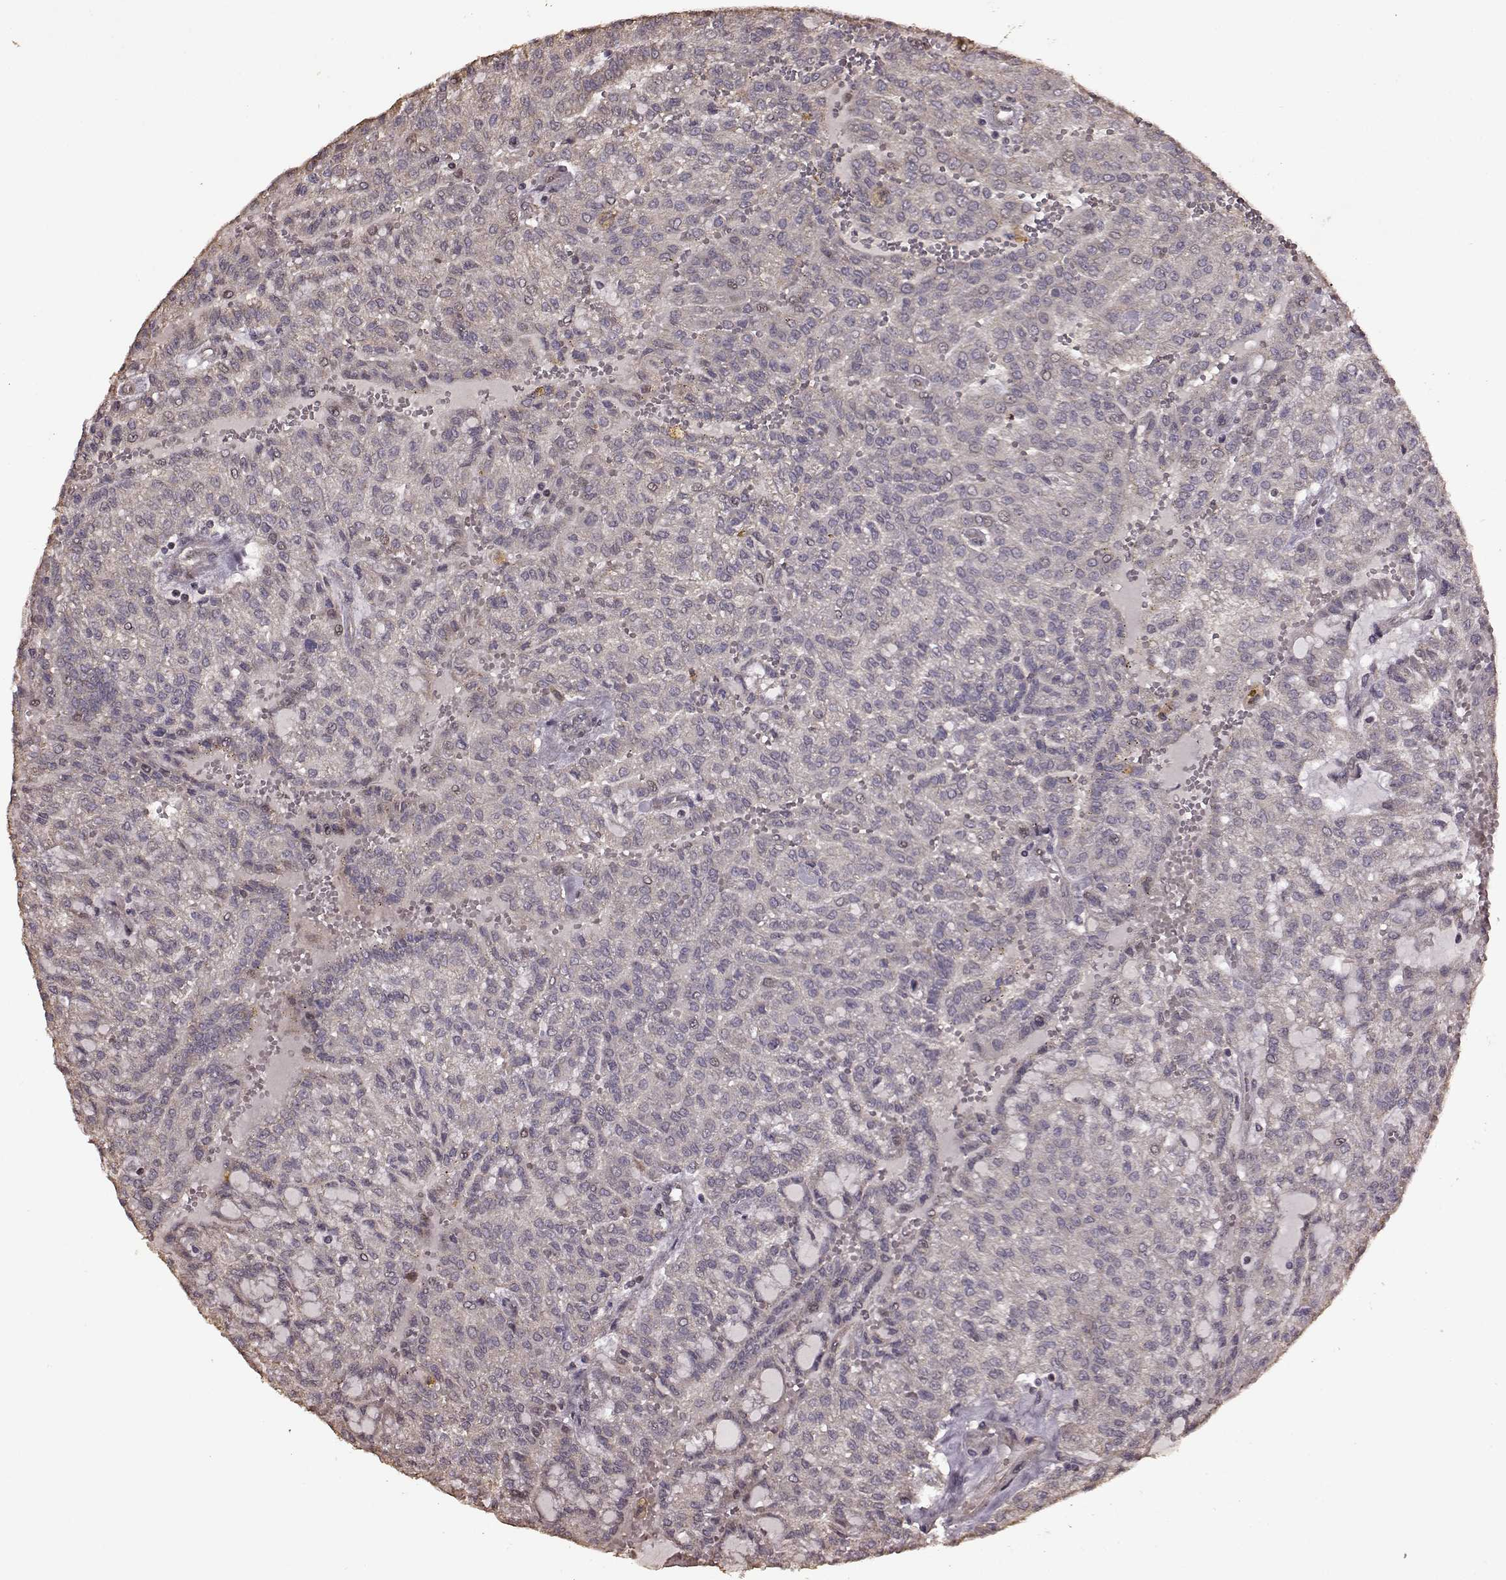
{"staining": {"intensity": "negative", "quantity": "none", "location": "none"}, "tissue": "renal cancer", "cell_type": "Tumor cells", "image_type": "cancer", "snomed": [{"axis": "morphology", "description": "Adenocarcinoma, NOS"}, {"axis": "topography", "description": "Kidney"}], "caption": "Immunohistochemistry (IHC) micrograph of neoplastic tissue: renal cancer (adenocarcinoma) stained with DAB exhibits no significant protein staining in tumor cells.", "gene": "FBXW11", "patient": {"sex": "male", "age": 63}}